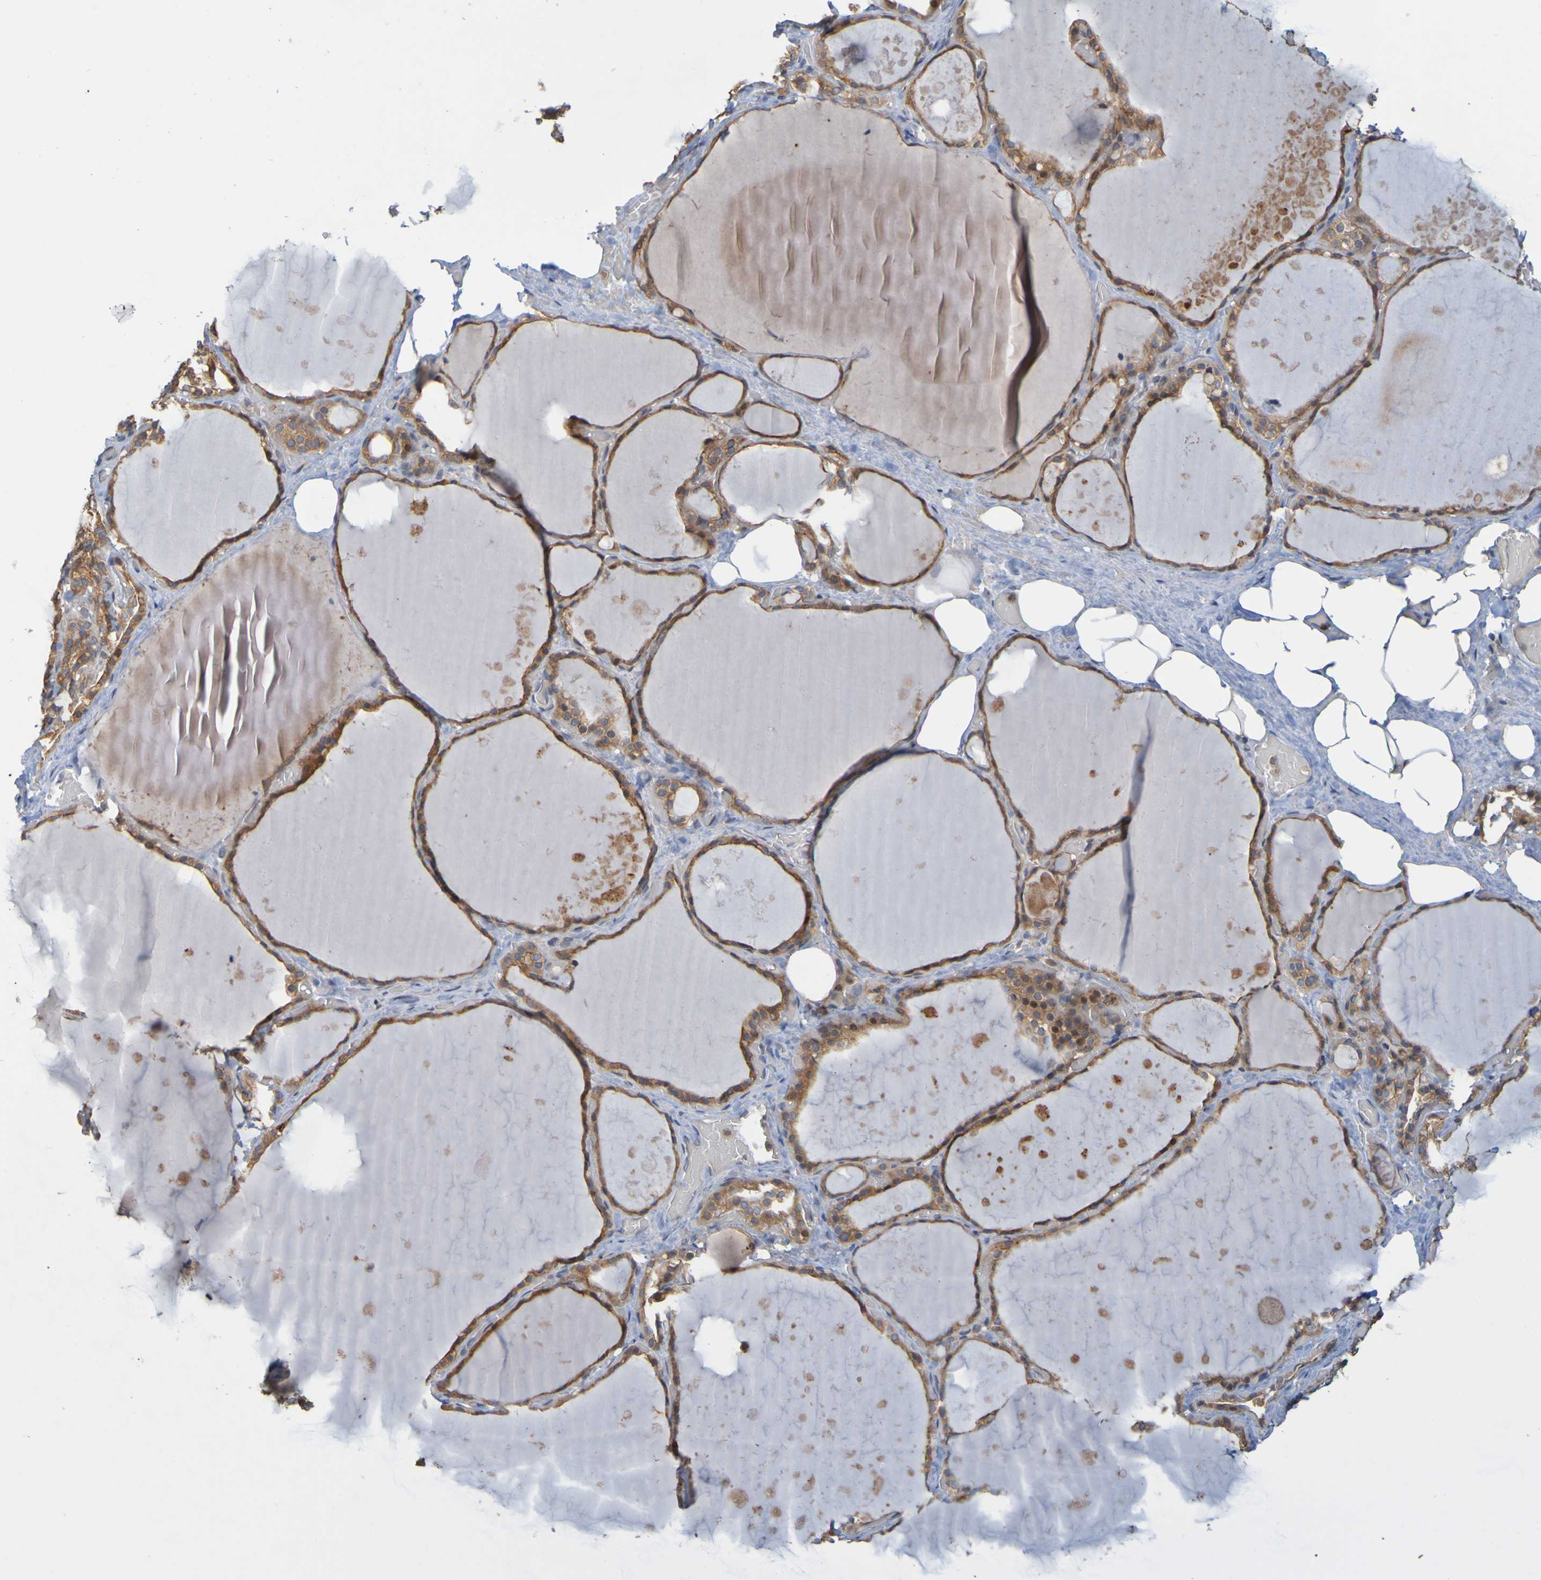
{"staining": {"intensity": "moderate", "quantity": ">75%", "location": "cytoplasmic/membranous"}, "tissue": "thyroid gland", "cell_type": "Glandular cells", "image_type": "normal", "snomed": [{"axis": "morphology", "description": "Normal tissue, NOS"}, {"axis": "topography", "description": "Thyroid gland"}], "caption": "A medium amount of moderate cytoplasmic/membranous staining is identified in approximately >75% of glandular cells in unremarkable thyroid gland.", "gene": "NAV2", "patient": {"sex": "male", "age": 61}}